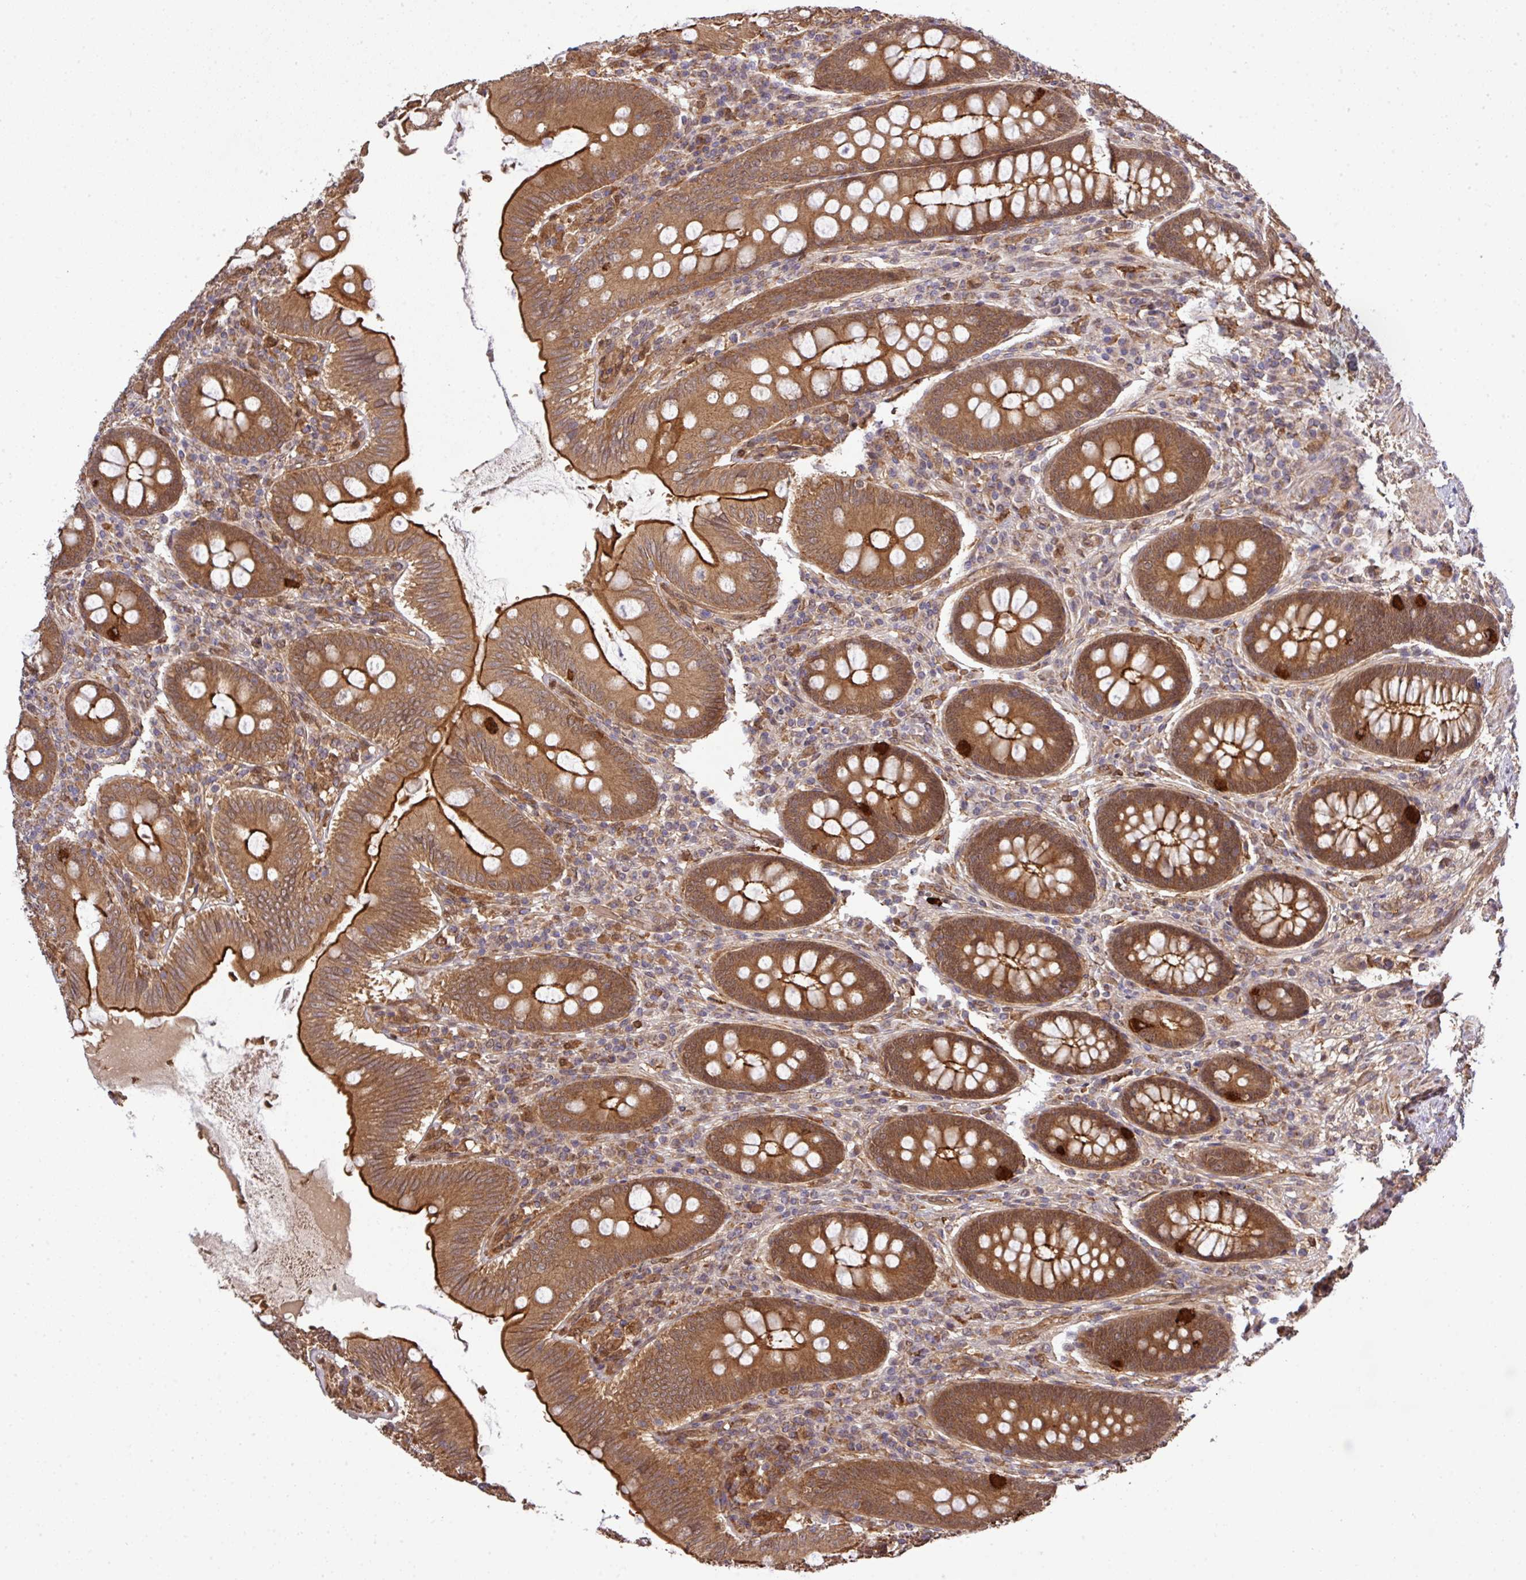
{"staining": {"intensity": "moderate", "quantity": ">75%", "location": "cytoplasmic/membranous"}, "tissue": "appendix", "cell_type": "Glandular cells", "image_type": "normal", "snomed": [{"axis": "morphology", "description": "Normal tissue, NOS"}, {"axis": "topography", "description": "Appendix"}], "caption": "Immunohistochemistry (IHC) of unremarkable human appendix demonstrates medium levels of moderate cytoplasmic/membranous positivity in approximately >75% of glandular cells.", "gene": "ARPIN", "patient": {"sex": "male", "age": 71}}